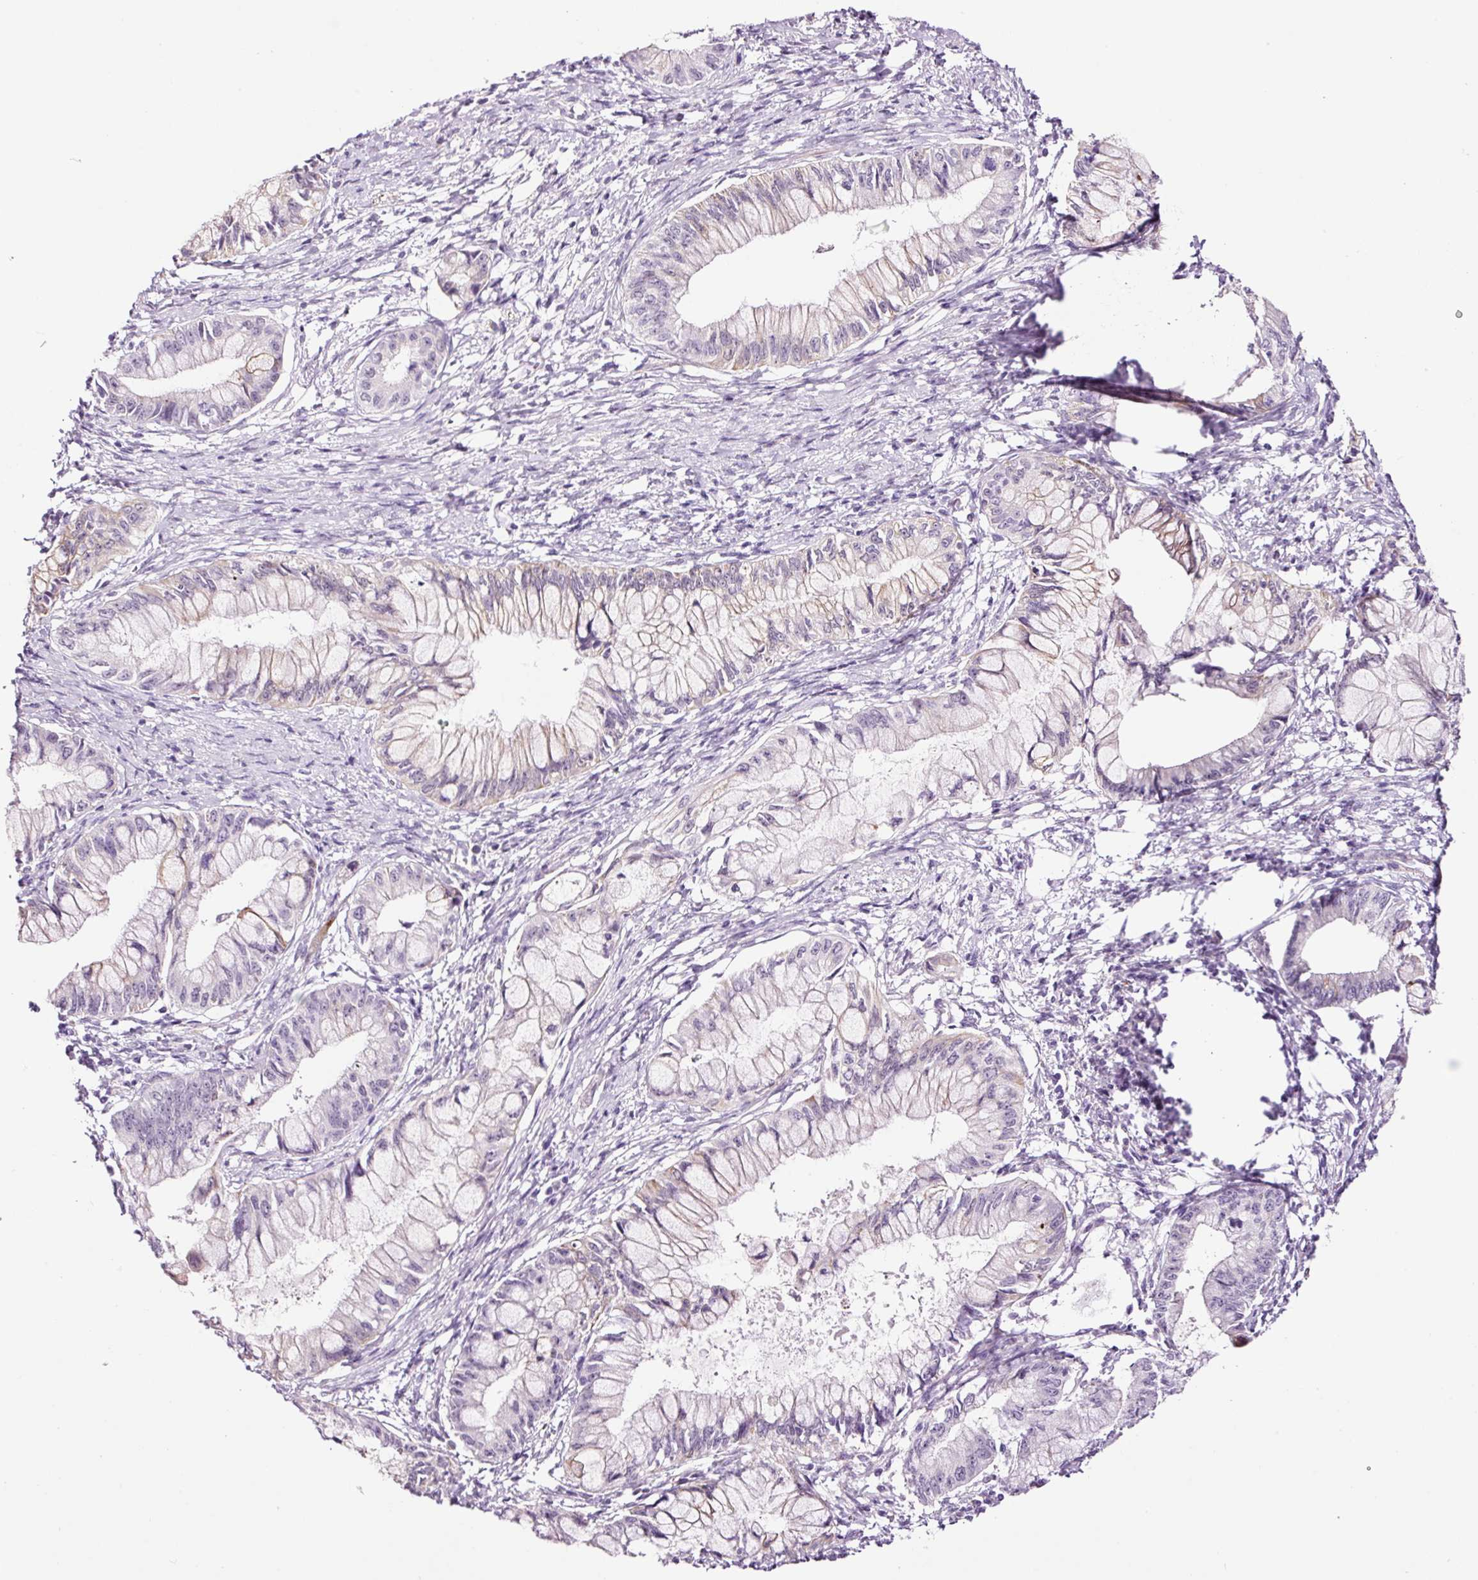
{"staining": {"intensity": "negative", "quantity": "none", "location": "none"}, "tissue": "pancreatic cancer", "cell_type": "Tumor cells", "image_type": "cancer", "snomed": [{"axis": "morphology", "description": "Adenocarcinoma, NOS"}, {"axis": "topography", "description": "Pancreas"}], "caption": "An immunohistochemistry image of adenocarcinoma (pancreatic) is shown. There is no staining in tumor cells of adenocarcinoma (pancreatic).", "gene": "RTF2", "patient": {"sex": "male", "age": 48}}